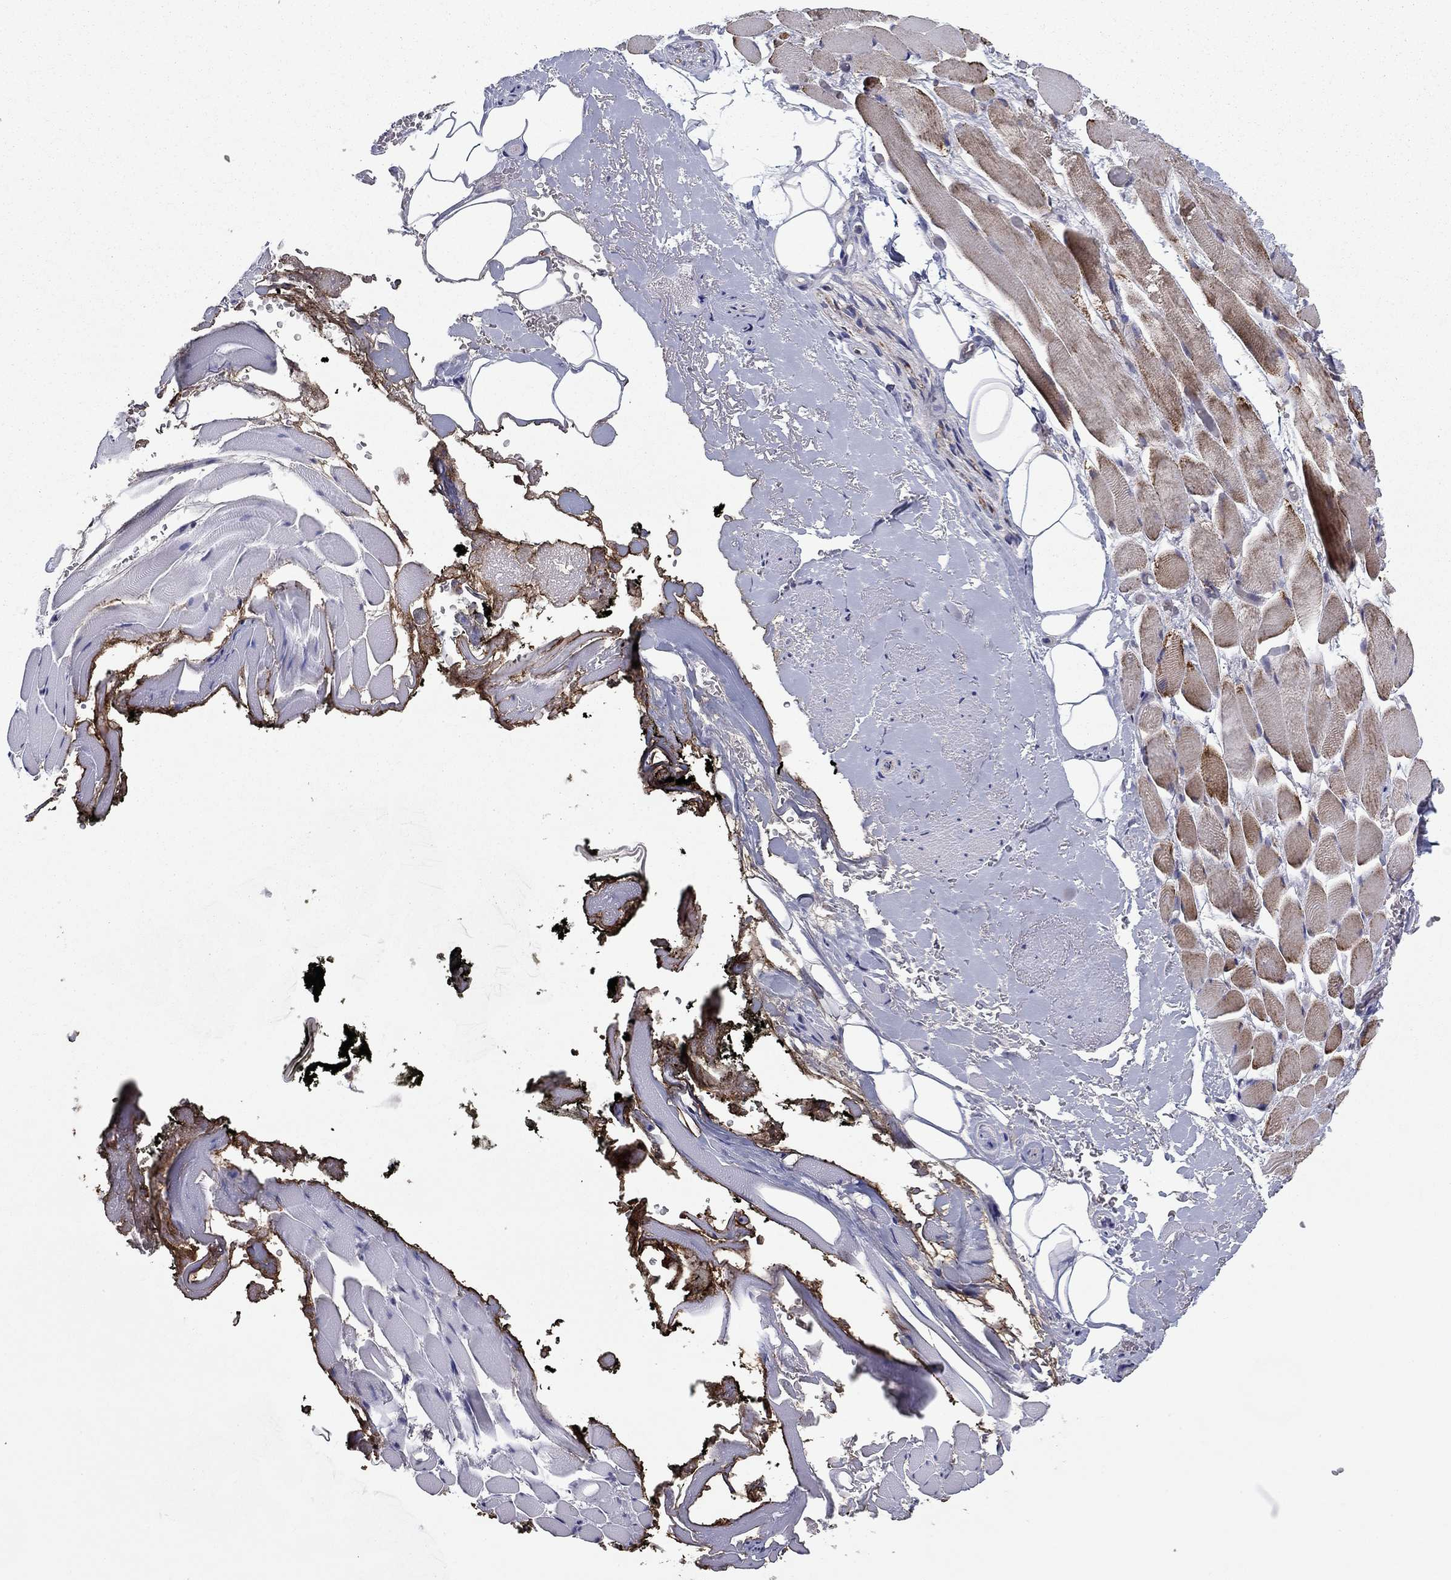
{"staining": {"intensity": "negative", "quantity": "none", "location": "none"}, "tissue": "adipose tissue", "cell_type": "Adipocytes", "image_type": "normal", "snomed": [{"axis": "morphology", "description": "Normal tissue, NOS"}, {"axis": "topography", "description": "Anal"}, {"axis": "topography", "description": "Peripheral nerve tissue"}], "caption": "Adipocytes are negative for brown protein staining in benign adipose tissue. (DAB IHC with hematoxylin counter stain).", "gene": "DOP1B", "patient": {"sex": "male", "age": 53}}